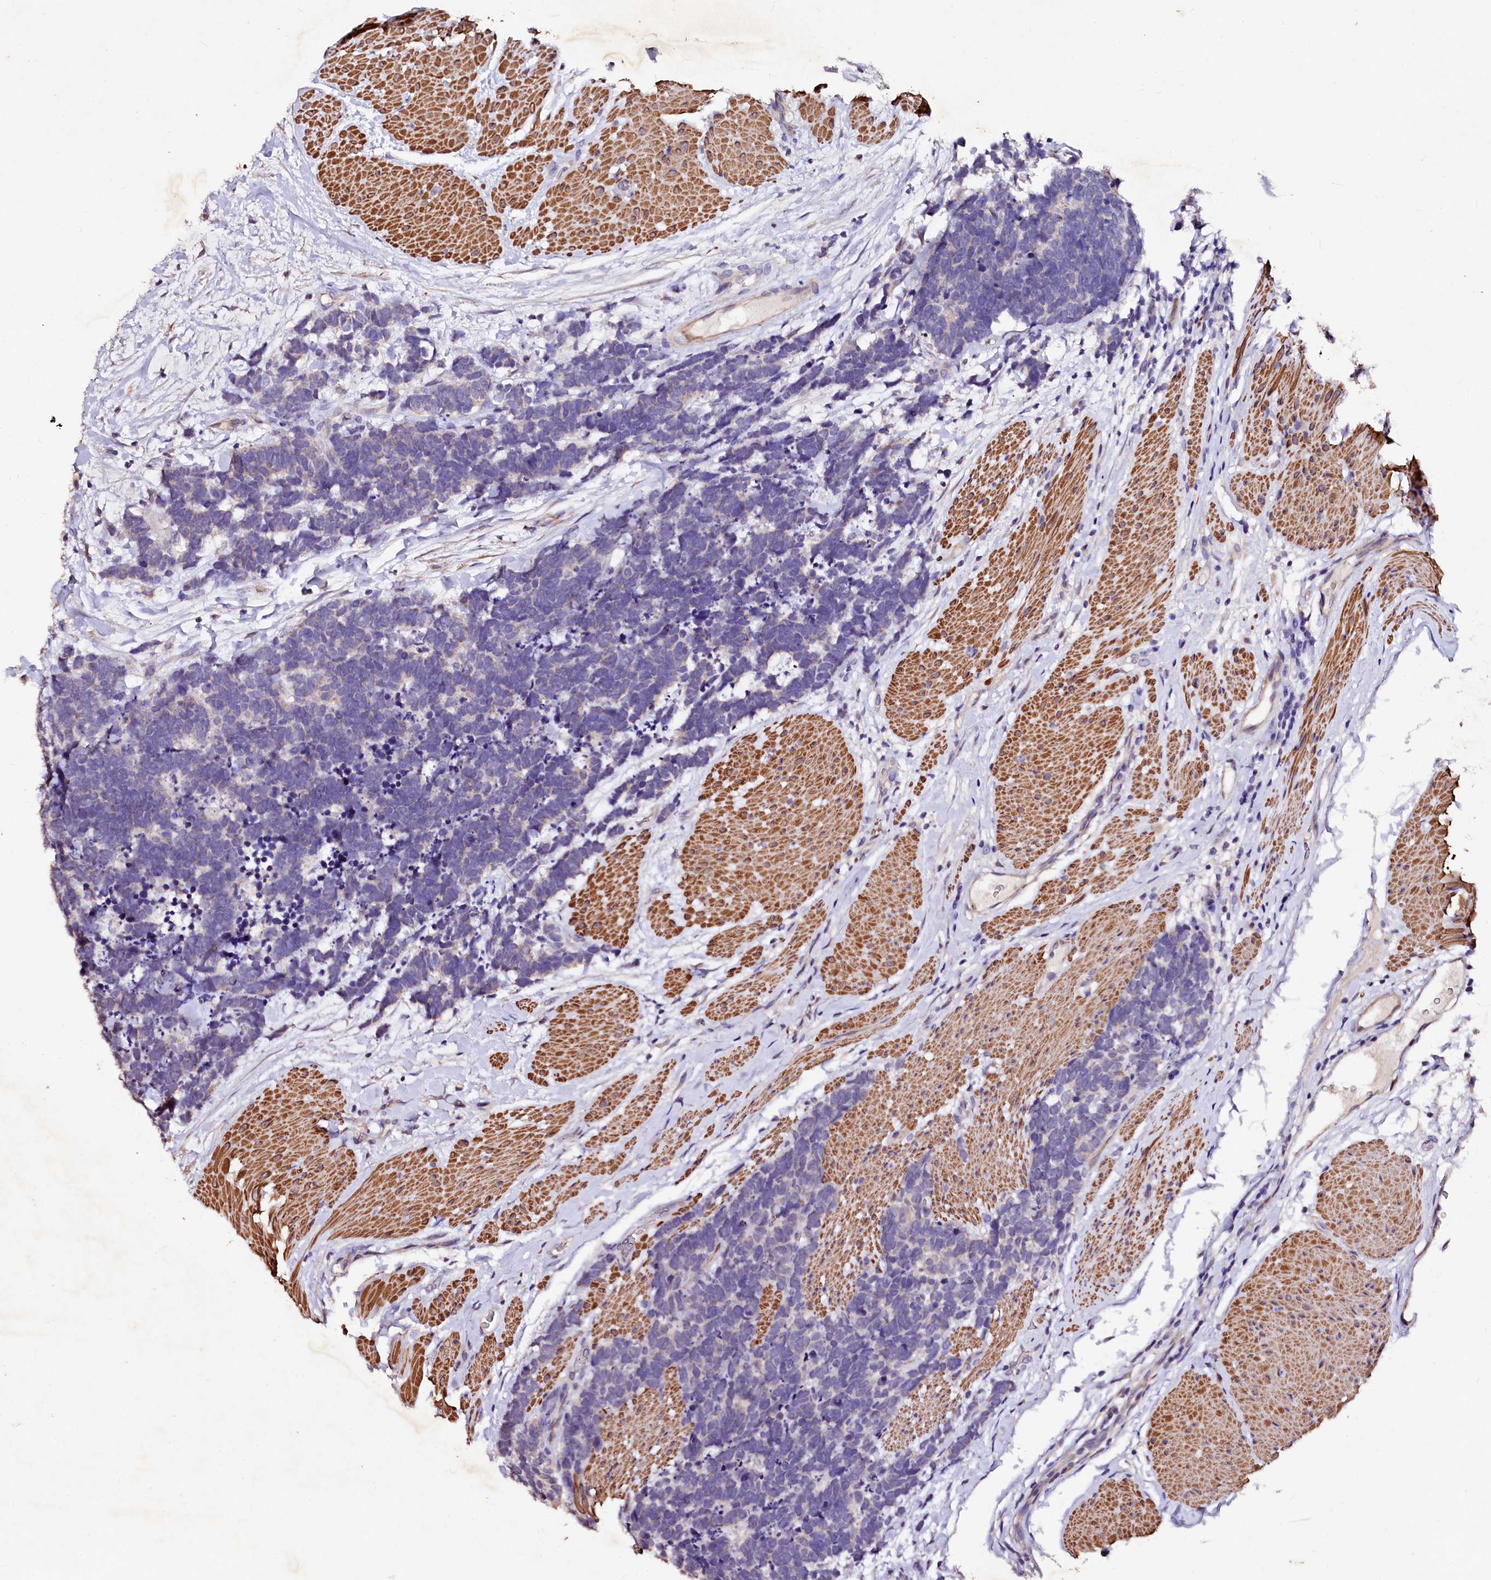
{"staining": {"intensity": "negative", "quantity": "none", "location": "none"}, "tissue": "carcinoid", "cell_type": "Tumor cells", "image_type": "cancer", "snomed": [{"axis": "morphology", "description": "Carcinoma, NOS"}, {"axis": "morphology", "description": "Carcinoid, malignant, NOS"}, {"axis": "topography", "description": "Urinary bladder"}], "caption": "High magnification brightfield microscopy of carcinoid (malignant) stained with DAB (3,3'-diaminobenzidine) (brown) and counterstained with hematoxylin (blue): tumor cells show no significant positivity.", "gene": "VPS36", "patient": {"sex": "male", "age": 57}}